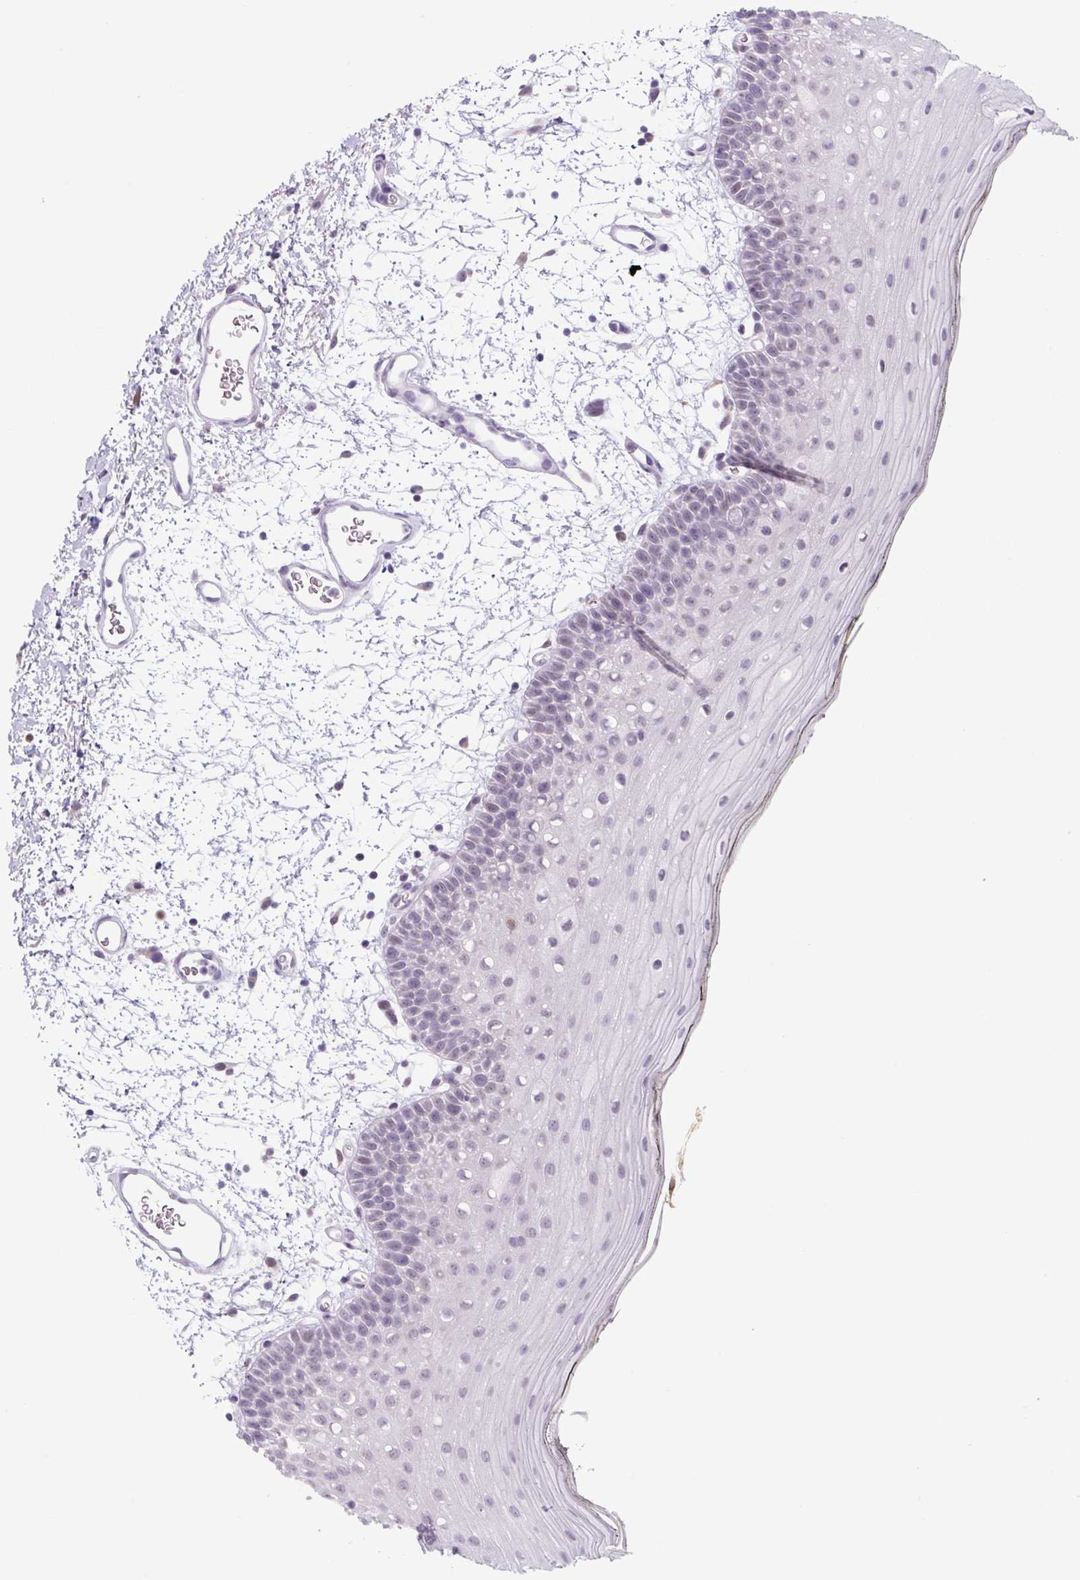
{"staining": {"intensity": "negative", "quantity": "none", "location": "none"}, "tissue": "oral mucosa", "cell_type": "Squamous epithelial cells", "image_type": "normal", "snomed": [{"axis": "morphology", "description": "Normal tissue, NOS"}, {"axis": "topography", "description": "Oral tissue"}, {"axis": "topography", "description": "Tounge, NOS"}], "caption": "Protein analysis of normal oral mucosa shows no significant positivity in squamous epithelial cells. Brightfield microscopy of immunohistochemistry stained with DAB (3,3'-diaminobenzidine) (brown) and hematoxylin (blue), captured at high magnification.", "gene": "TNFRSF8", "patient": {"sex": "female", "age": 81}}